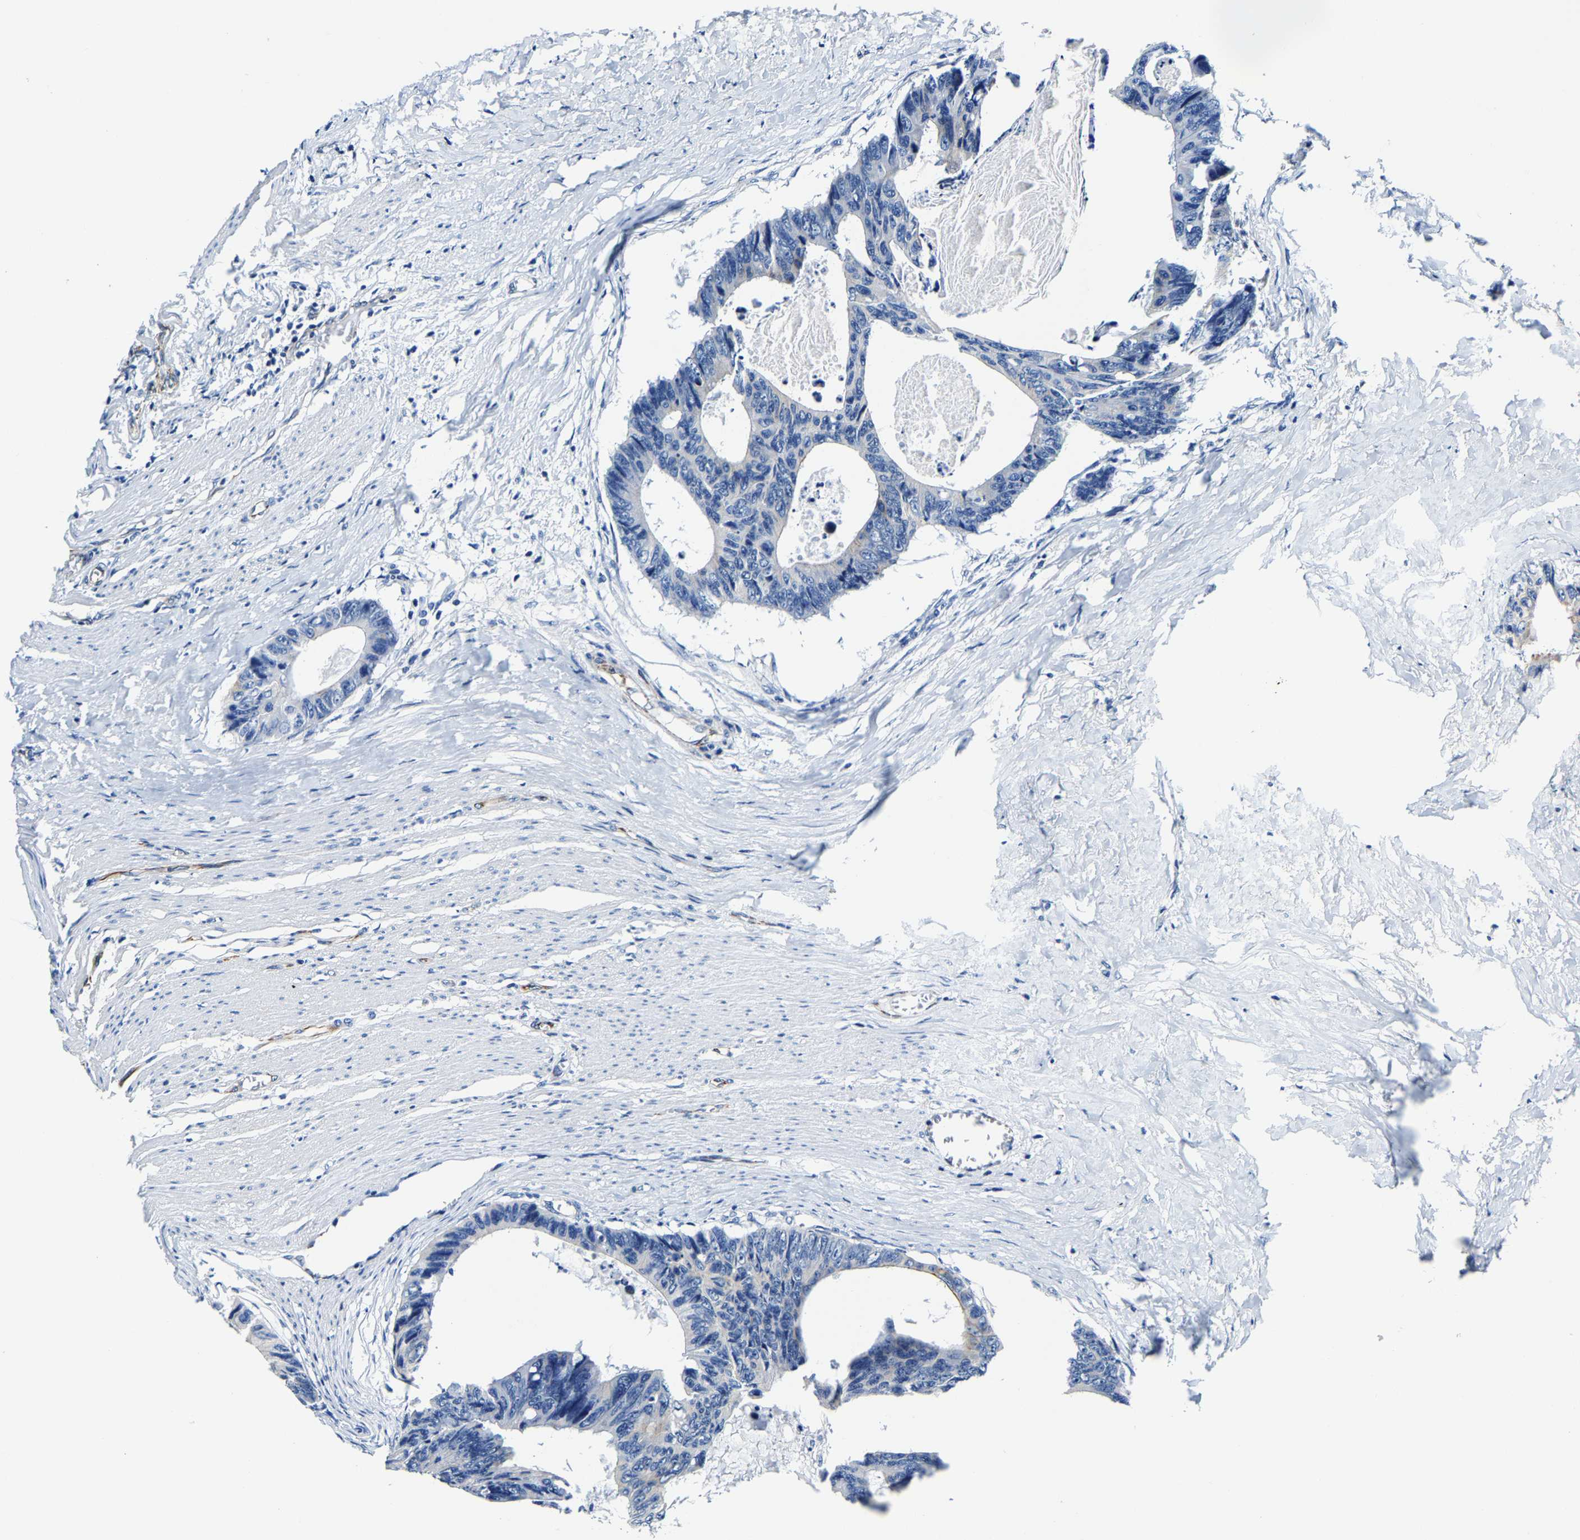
{"staining": {"intensity": "negative", "quantity": "none", "location": "none"}, "tissue": "colorectal cancer", "cell_type": "Tumor cells", "image_type": "cancer", "snomed": [{"axis": "morphology", "description": "Adenocarcinoma, NOS"}, {"axis": "topography", "description": "Colon"}], "caption": "Image shows no significant protein expression in tumor cells of colorectal cancer.", "gene": "MMEL1", "patient": {"sex": "female", "age": 55}}